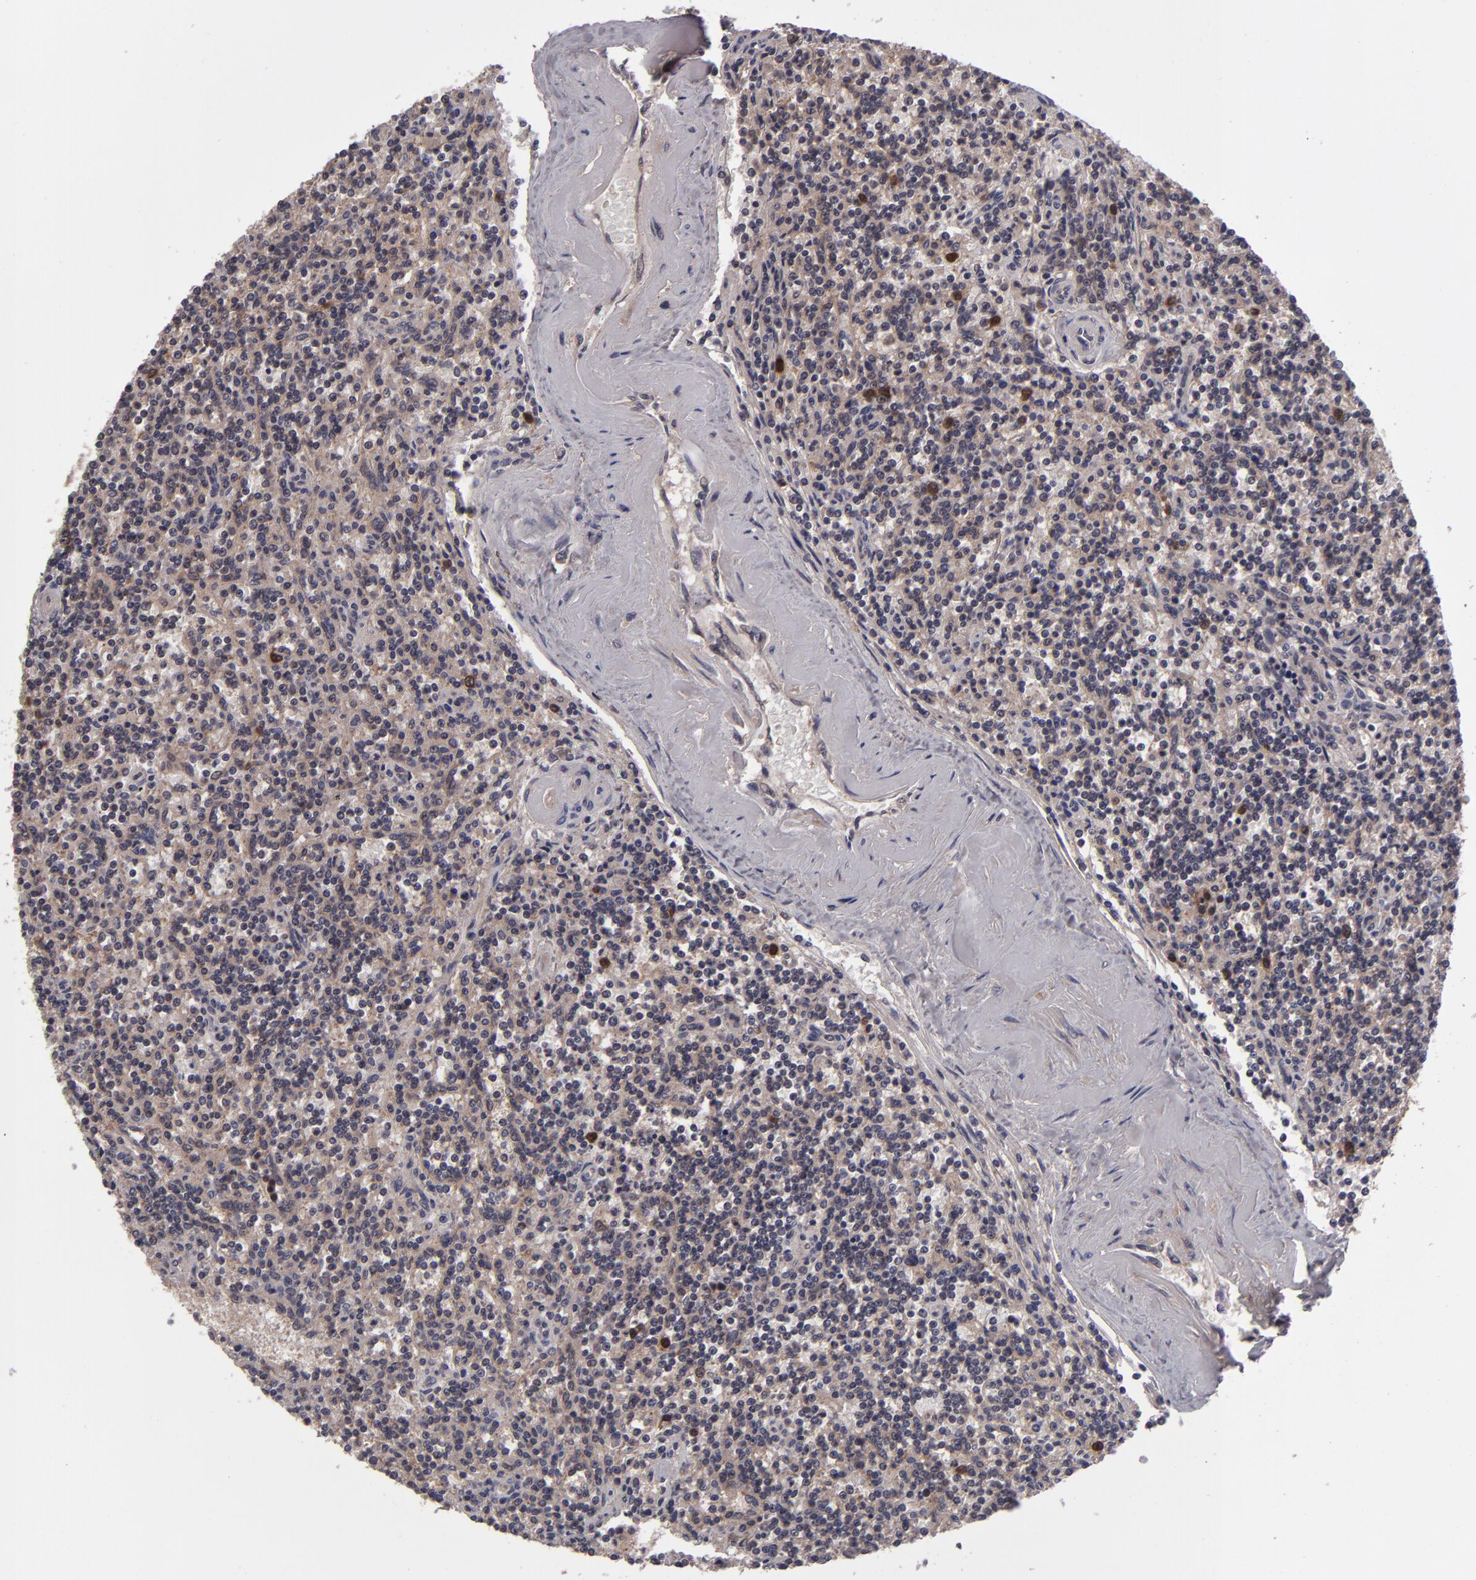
{"staining": {"intensity": "moderate", "quantity": ">75%", "location": "cytoplasmic/membranous"}, "tissue": "lymphoma", "cell_type": "Tumor cells", "image_type": "cancer", "snomed": [{"axis": "morphology", "description": "Malignant lymphoma, non-Hodgkin's type, Low grade"}, {"axis": "topography", "description": "Spleen"}], "caption": "Moderate cytoplasmic/membranous protein staining is present in approximately >75% of tumor cells in malignant lymphoma, non-Hodgkin's type (low-grade). (Brightfield microscopy of DAB IHC at high magnification).", "gene": "TYMS", "patient": {"sex": "male", "age": 73}}